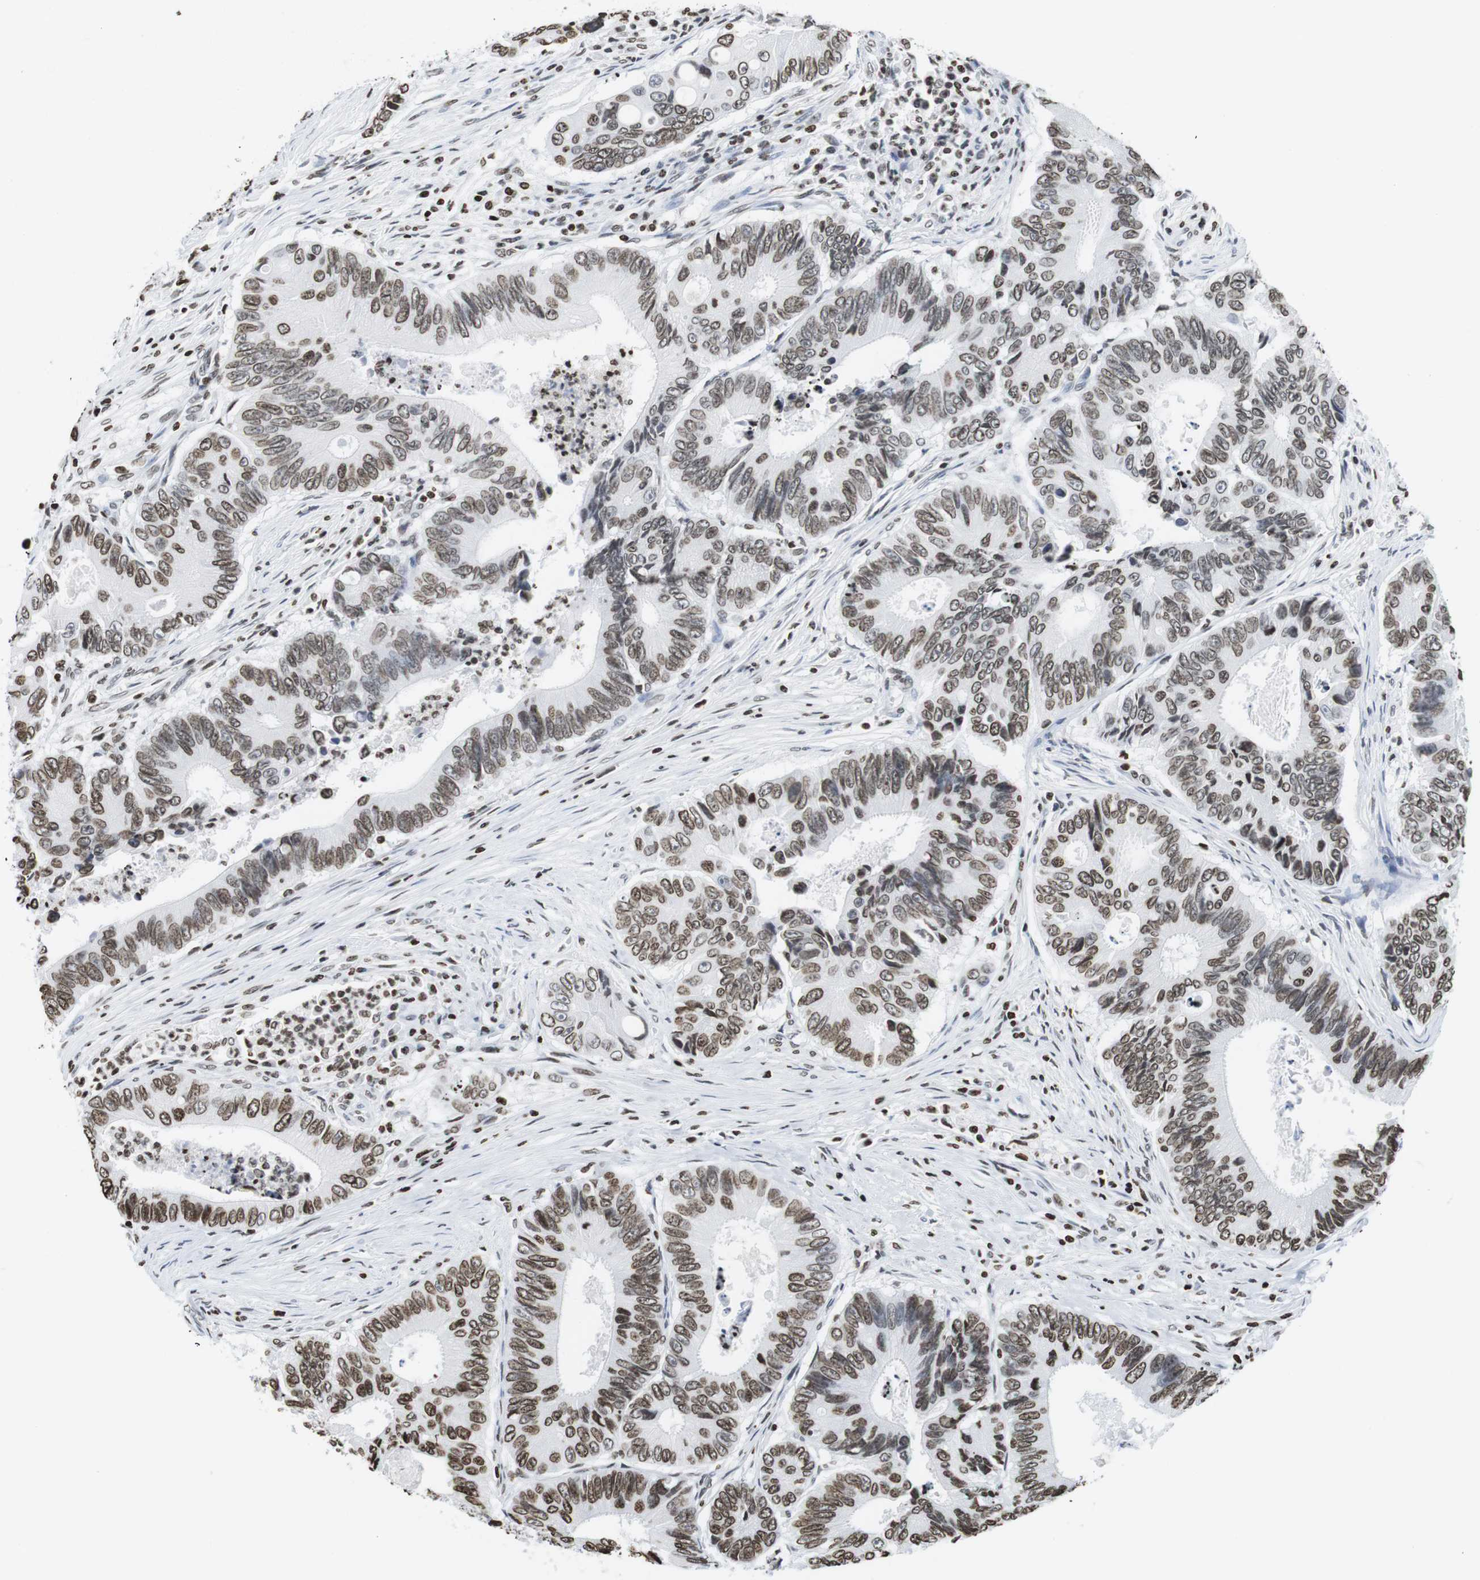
{"staining": {"intensity": "moderate", "quantity": ">75%", "location": "nuclear"}, "tissue": "colorectal cancer", "cell_type": "Tumor cells", "image_type": "cancer", "snomed": [{"axis": "morphology", "description": "Inflammation, NOS"}, {"axis": "morphology", "description": "Adenocarcinoma, NOS"}, {"axis": "topography", "description": "Colon"}], "caption": "This photomicrograph reveals immunohistochemistry staining of adenocarcinoma (colorectal), with medium moderate nuclear expression in about >75% of tumor cells.", "gene": "BSX", "patient": {"sex": "male", "age": 72}}